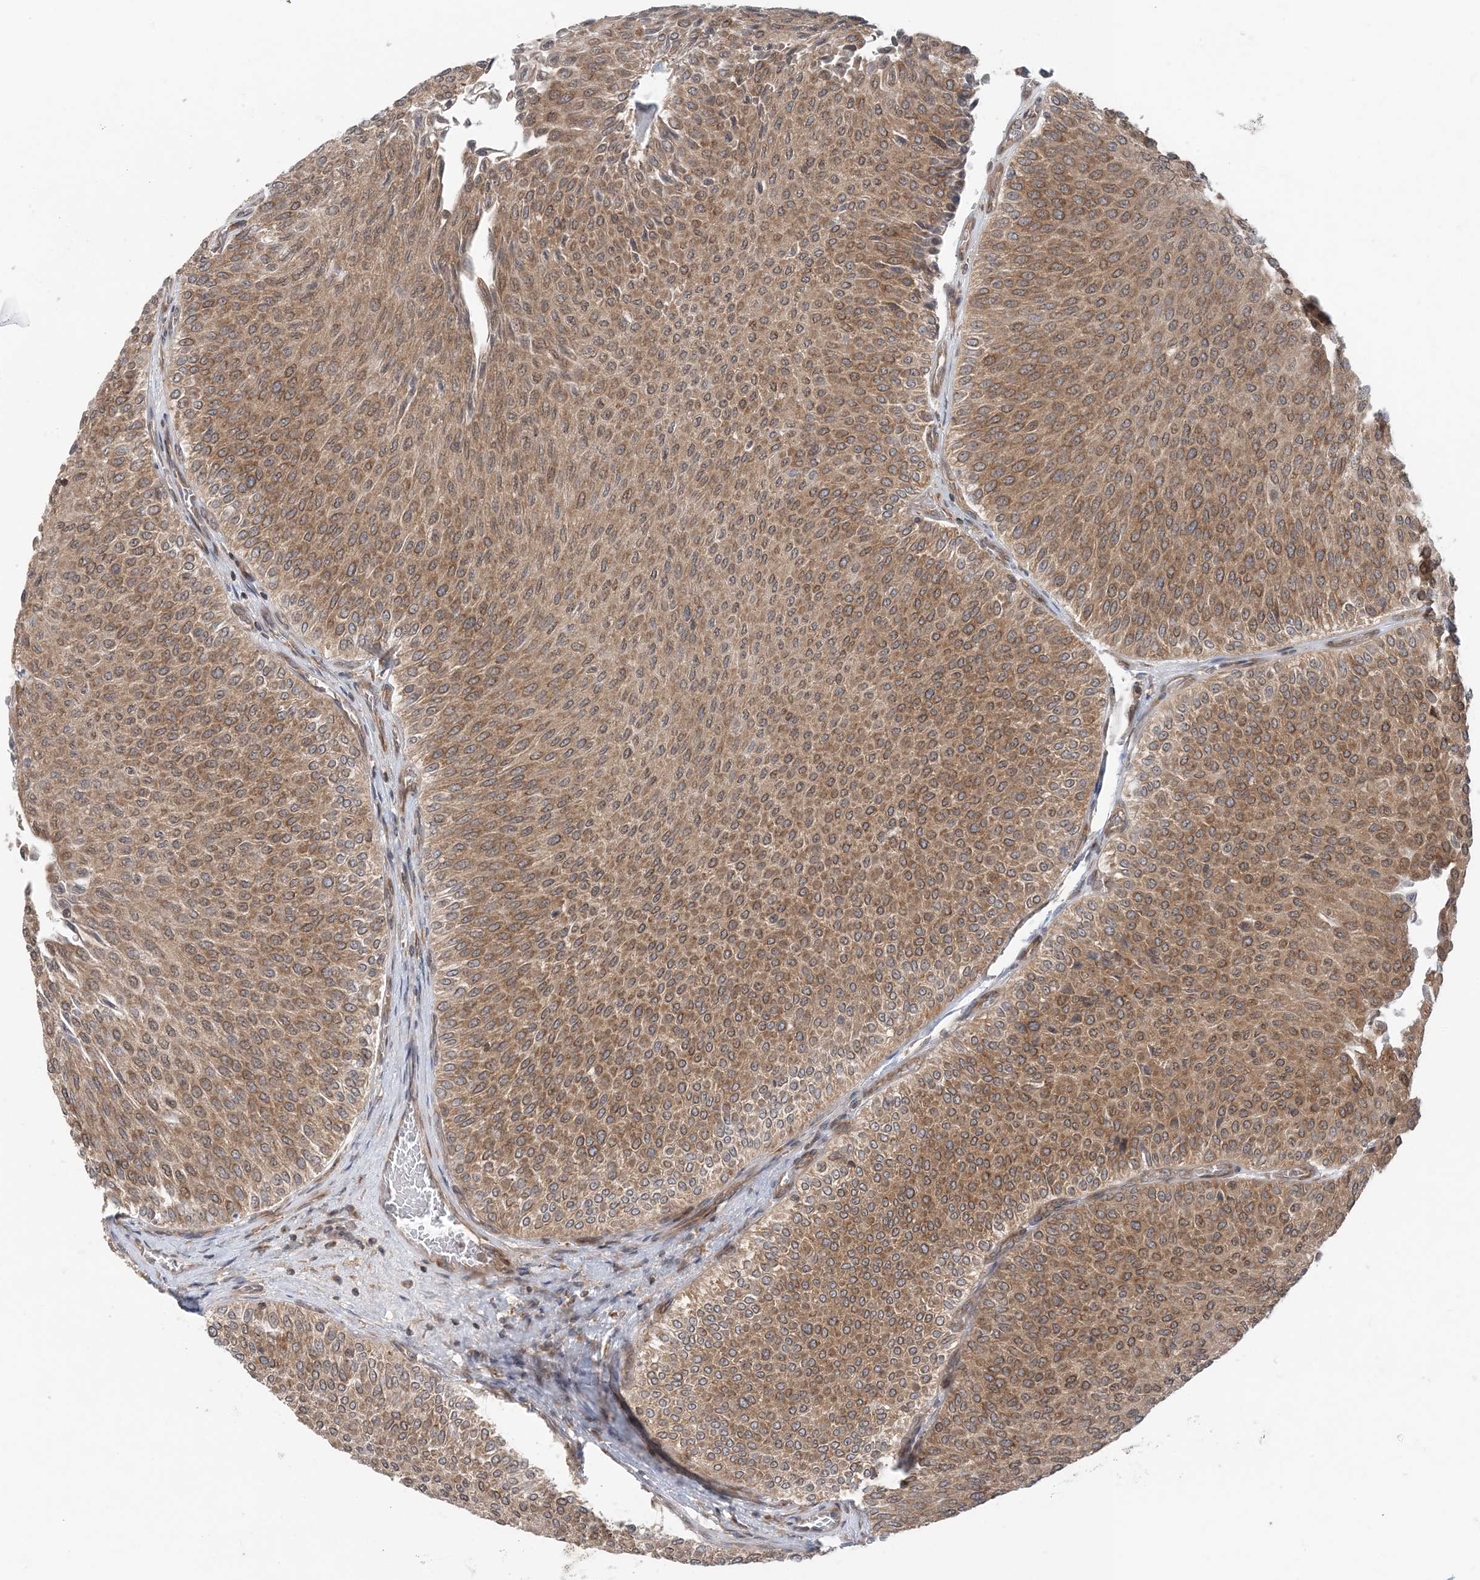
{"staining": {"intensity": "moderate", "quantity": ">75%", "location": "cytoplasmic/membranous"}, "tissue": "urothelial cancer", "cell_type": "Tumor cells", "image_type": "cancer", "snomed": [{"axis": "morphology", "description": "Urothelial carcinoma, Low grade"}, {"axis": "topography", "description": "Urinary bladder"}], "caption": "Human urothelial cancer stained with a protein marker demonstrates moderate staining in tumor cells.", "gene": "ATP13A2", "patient": {"sex": "male", "age": 78}}